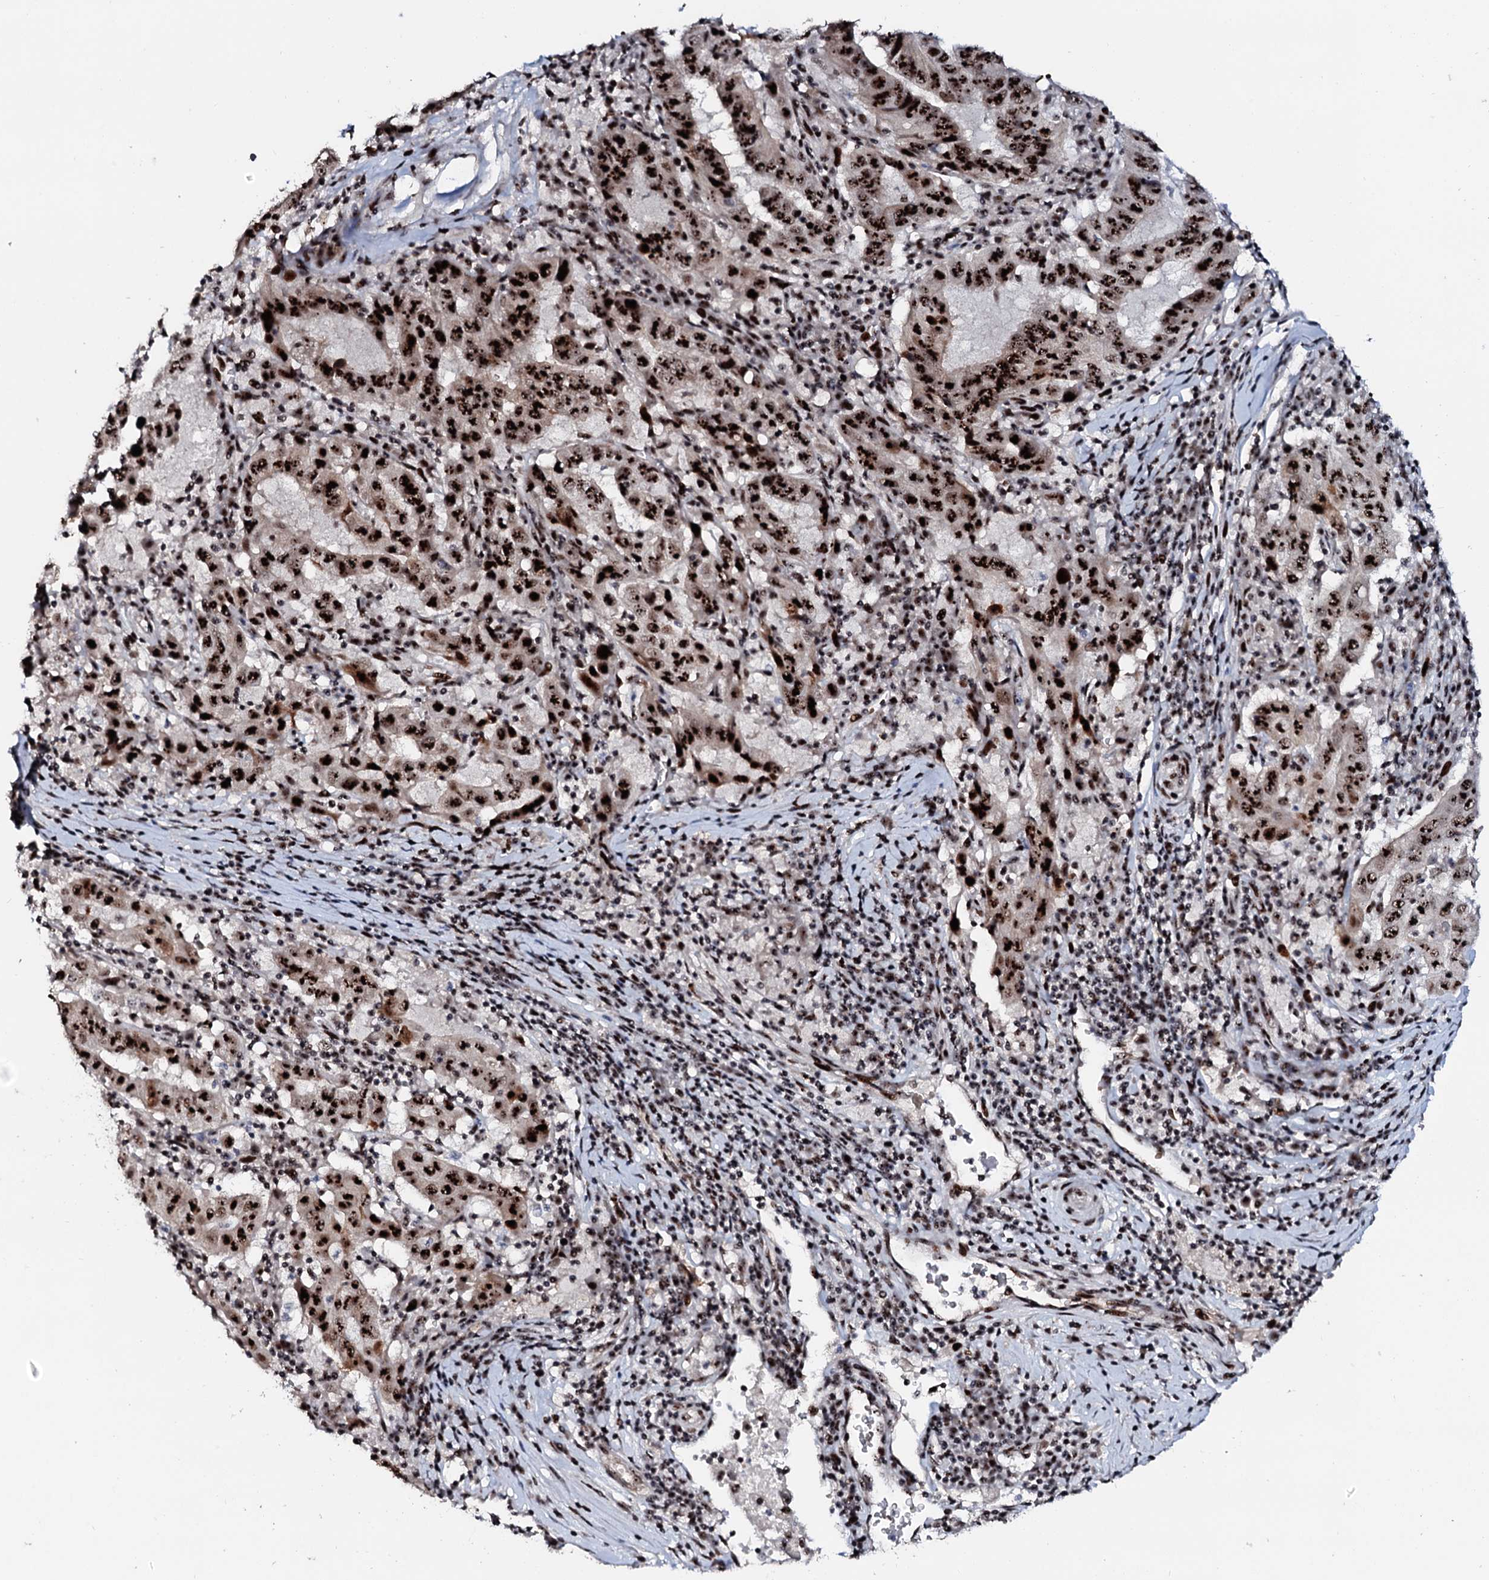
{"staining": {"intensity": "strong", "quantity": ">75%", "location": "nuclear"}, "tissue": "pancreatic cancer", "cell_type": "Tumor cells", "image_type": "cancer", "snomed": [{"axis": "morphology", "description": "Adenocarcinoma, NOS"}, {"axis": "topography", "description": "Pancreas"}], "caption": "About >75% of tumor cells in pancreatic adenocarcinoma demonstrate strong nuclear protein expression as visualized by brown immunohistochemical staining.", "gene": "NEUROG3", "patient": {"sex": "male", "age": 63}}